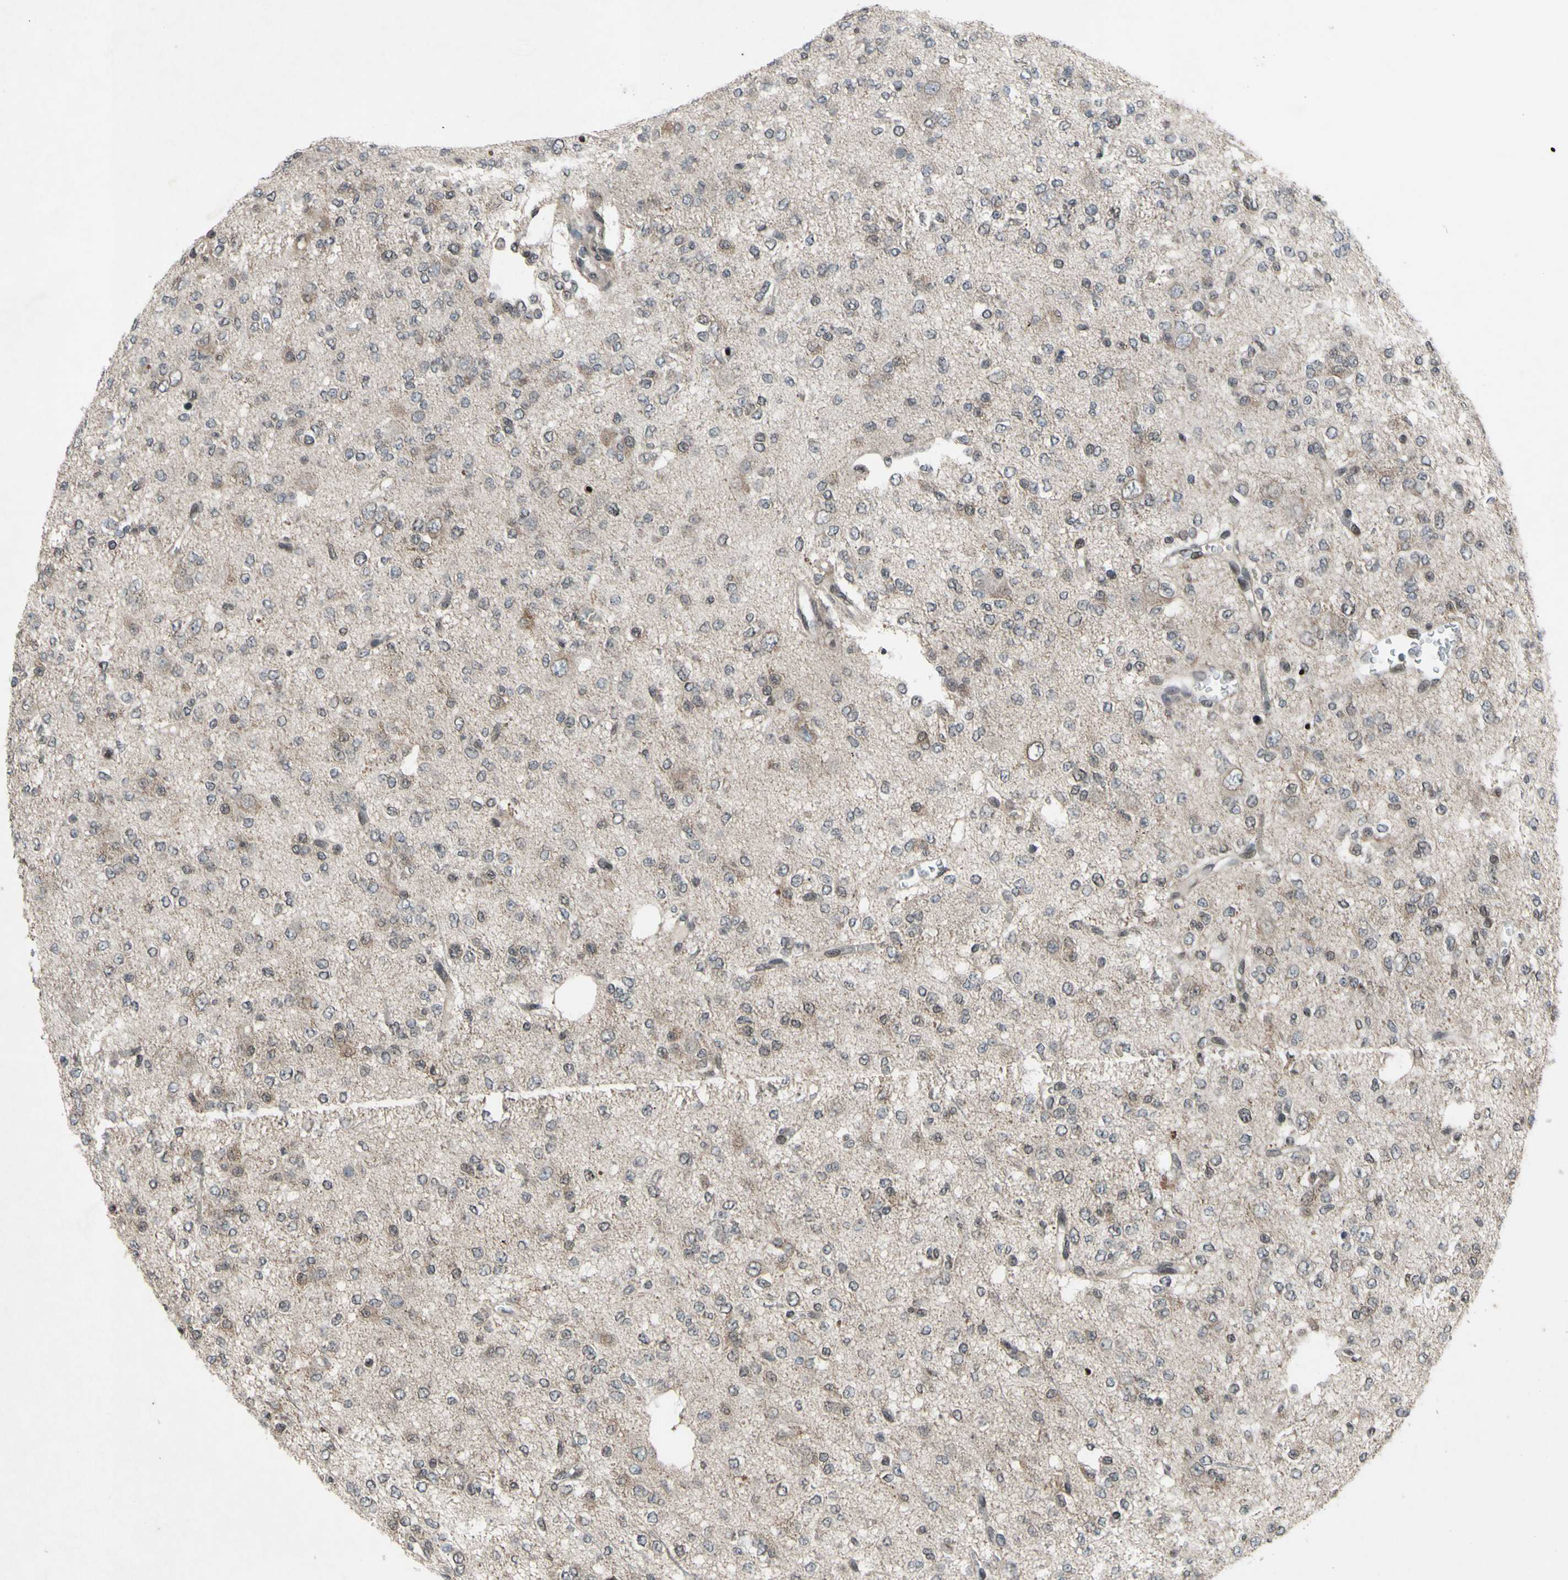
{"staining": {"intensity": "negative", "quantity": "none", "location": "none"}, "tissue": "glioma", "cell_type": "Tumor cells", "image_type": "cancer", "snomed": [{"axis": "morphology", "description": "Glioma, malignant, Low grade"}, {"axis": "topography", "description": "Brain"}], "caption": "A high-resolution micrograph shows IHC staining of low-grade glioma (malignant), which reveals no significant expression in tumor cells.", "gene": "XPO1", "patient": {"sex": "male", "age": 38}}